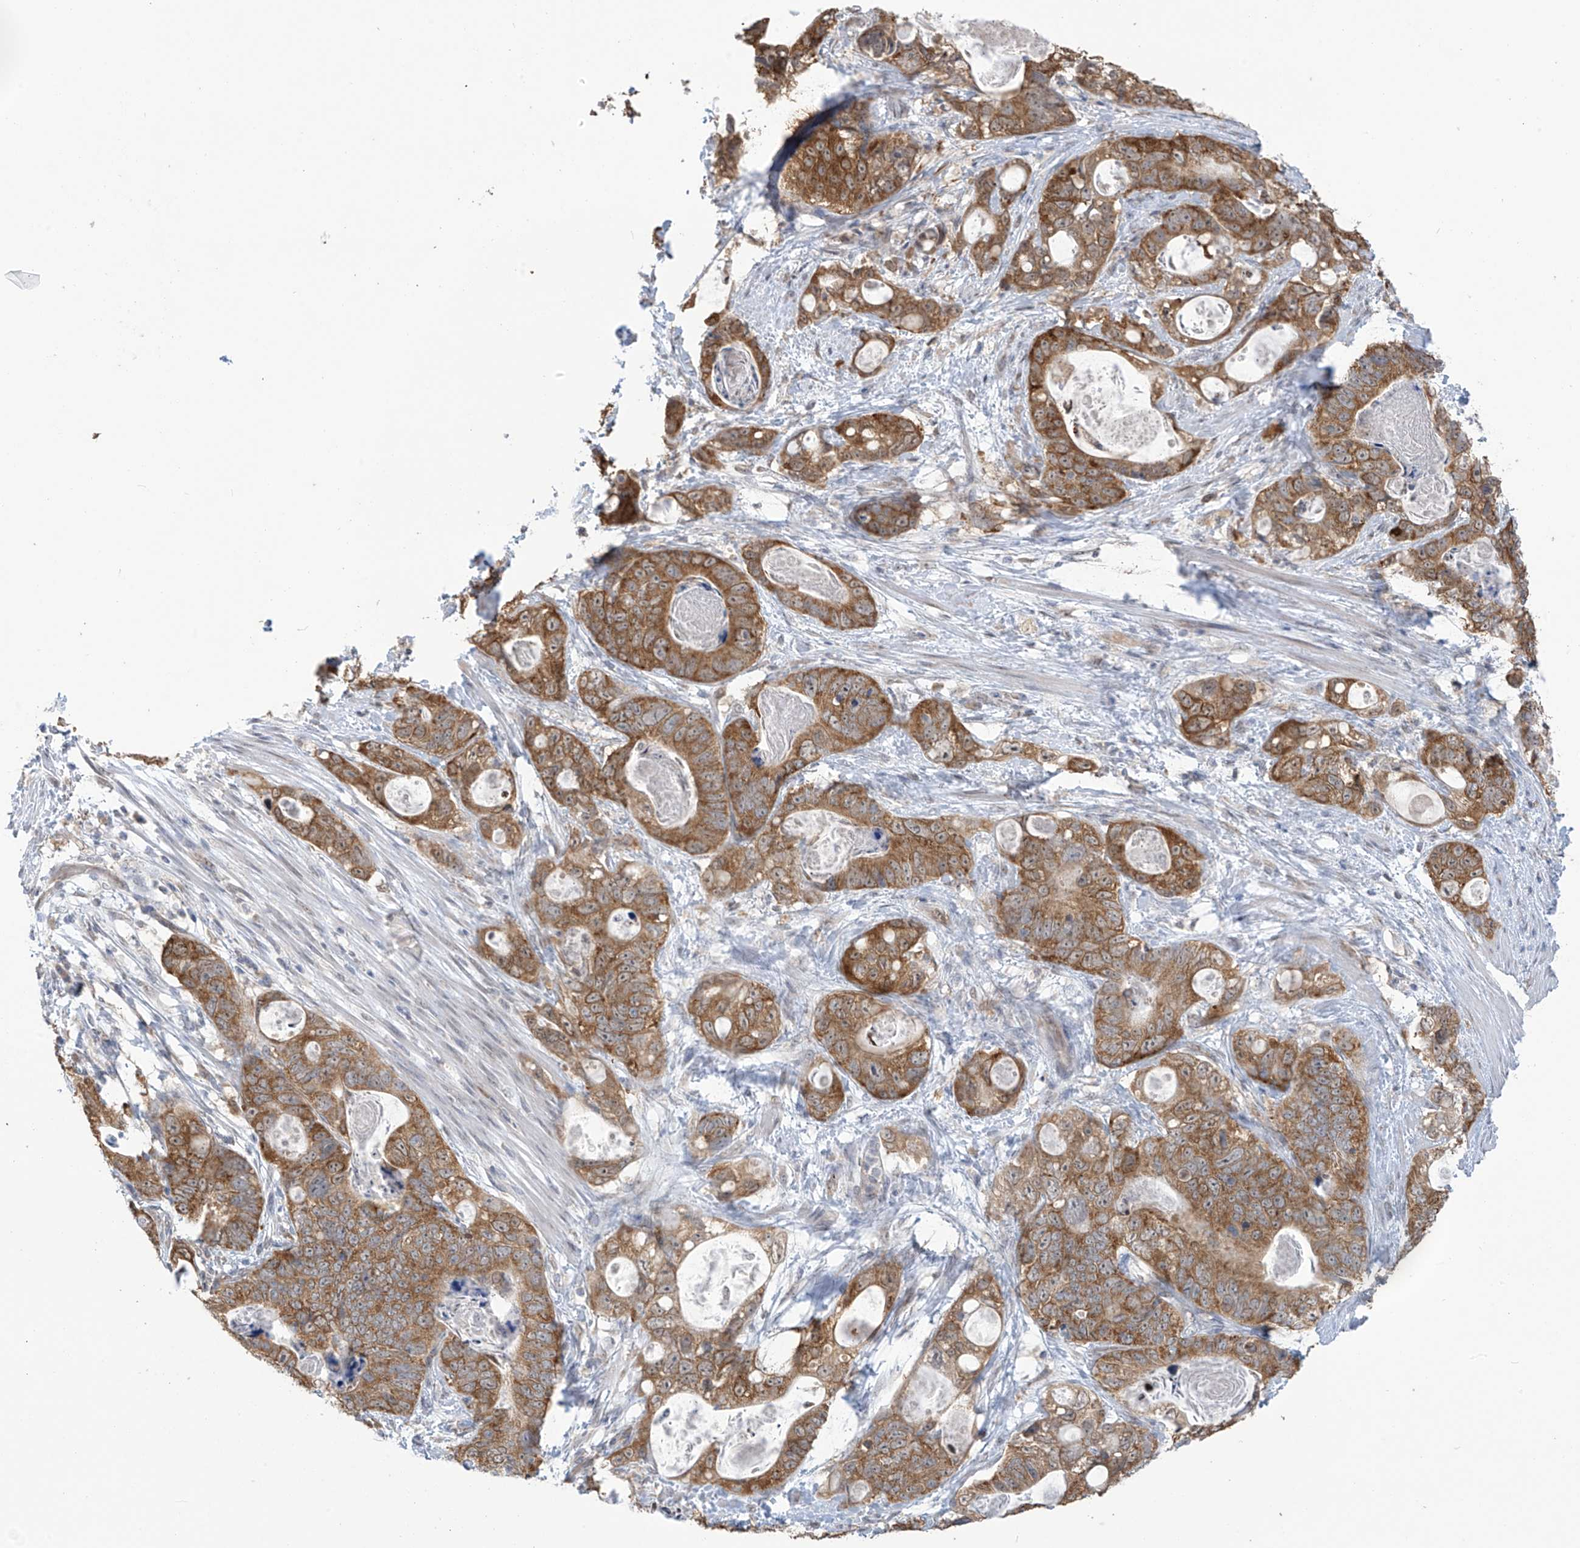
{"staining": {"intensity": "strong", "quantity": ">75%", "location": "cytoplasmic/membranous"}, "tissue": "stomach cancer", "cell_type": "Tumor cells", "image_type": "cancer", "snomed": [{"axis": "morphology", "description": "Normal tissue, NOS"}, {"axis": "morphology", "description": "Adenocarcinoma, NOS"}, {"axis": "topography", "description": "Stomach"}], "caption": "Strong cytoplasmic/membranous staining for a protein is appreciated in approximately >75% of tumor cells of stomach adenocarcinoma using immunohistochemistry.", "gene": "KIAA1522", "patient": {"sex": "female", "age": 89}}